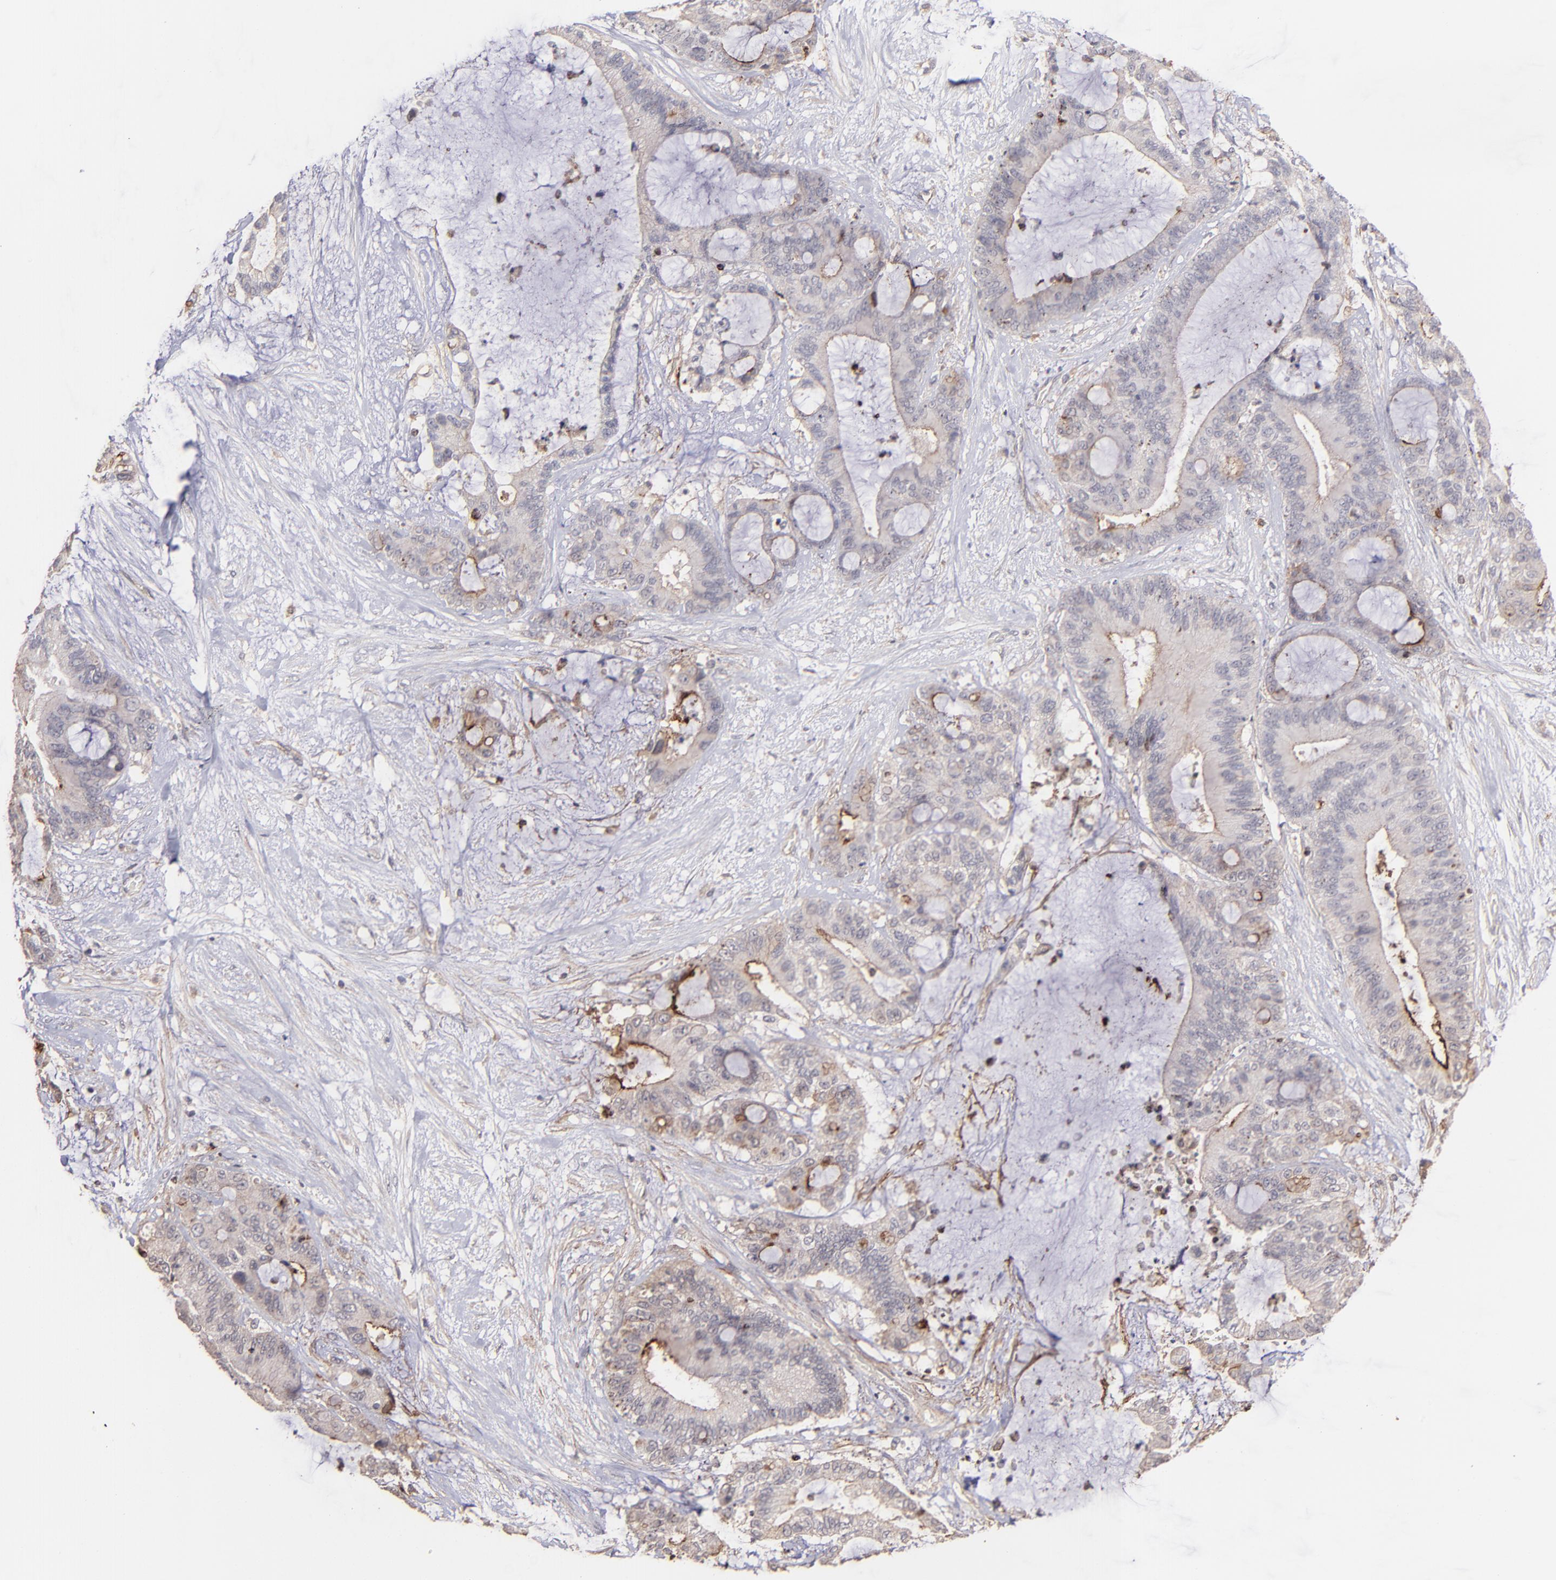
{"staining": {"intensity": "weak", "quantity": "<25%", "location": "cytoplasmic/membranous"}, "tissue": "liver cancer", "cell_type": "Tumor cells", "image_type": "cancer", "snomed": [{"axis": "morphology", "description": "Cholangiocarcinoma"}, {"axis": "topography", "description": "Liver"}], "caption": "Human cholangiocarcinoma (liver) stained for a protein using immunohistochemistry displays no positivity in tumor cells.", "gene": "ICAM1", "patient": {"sex": "female", "age": 73}}